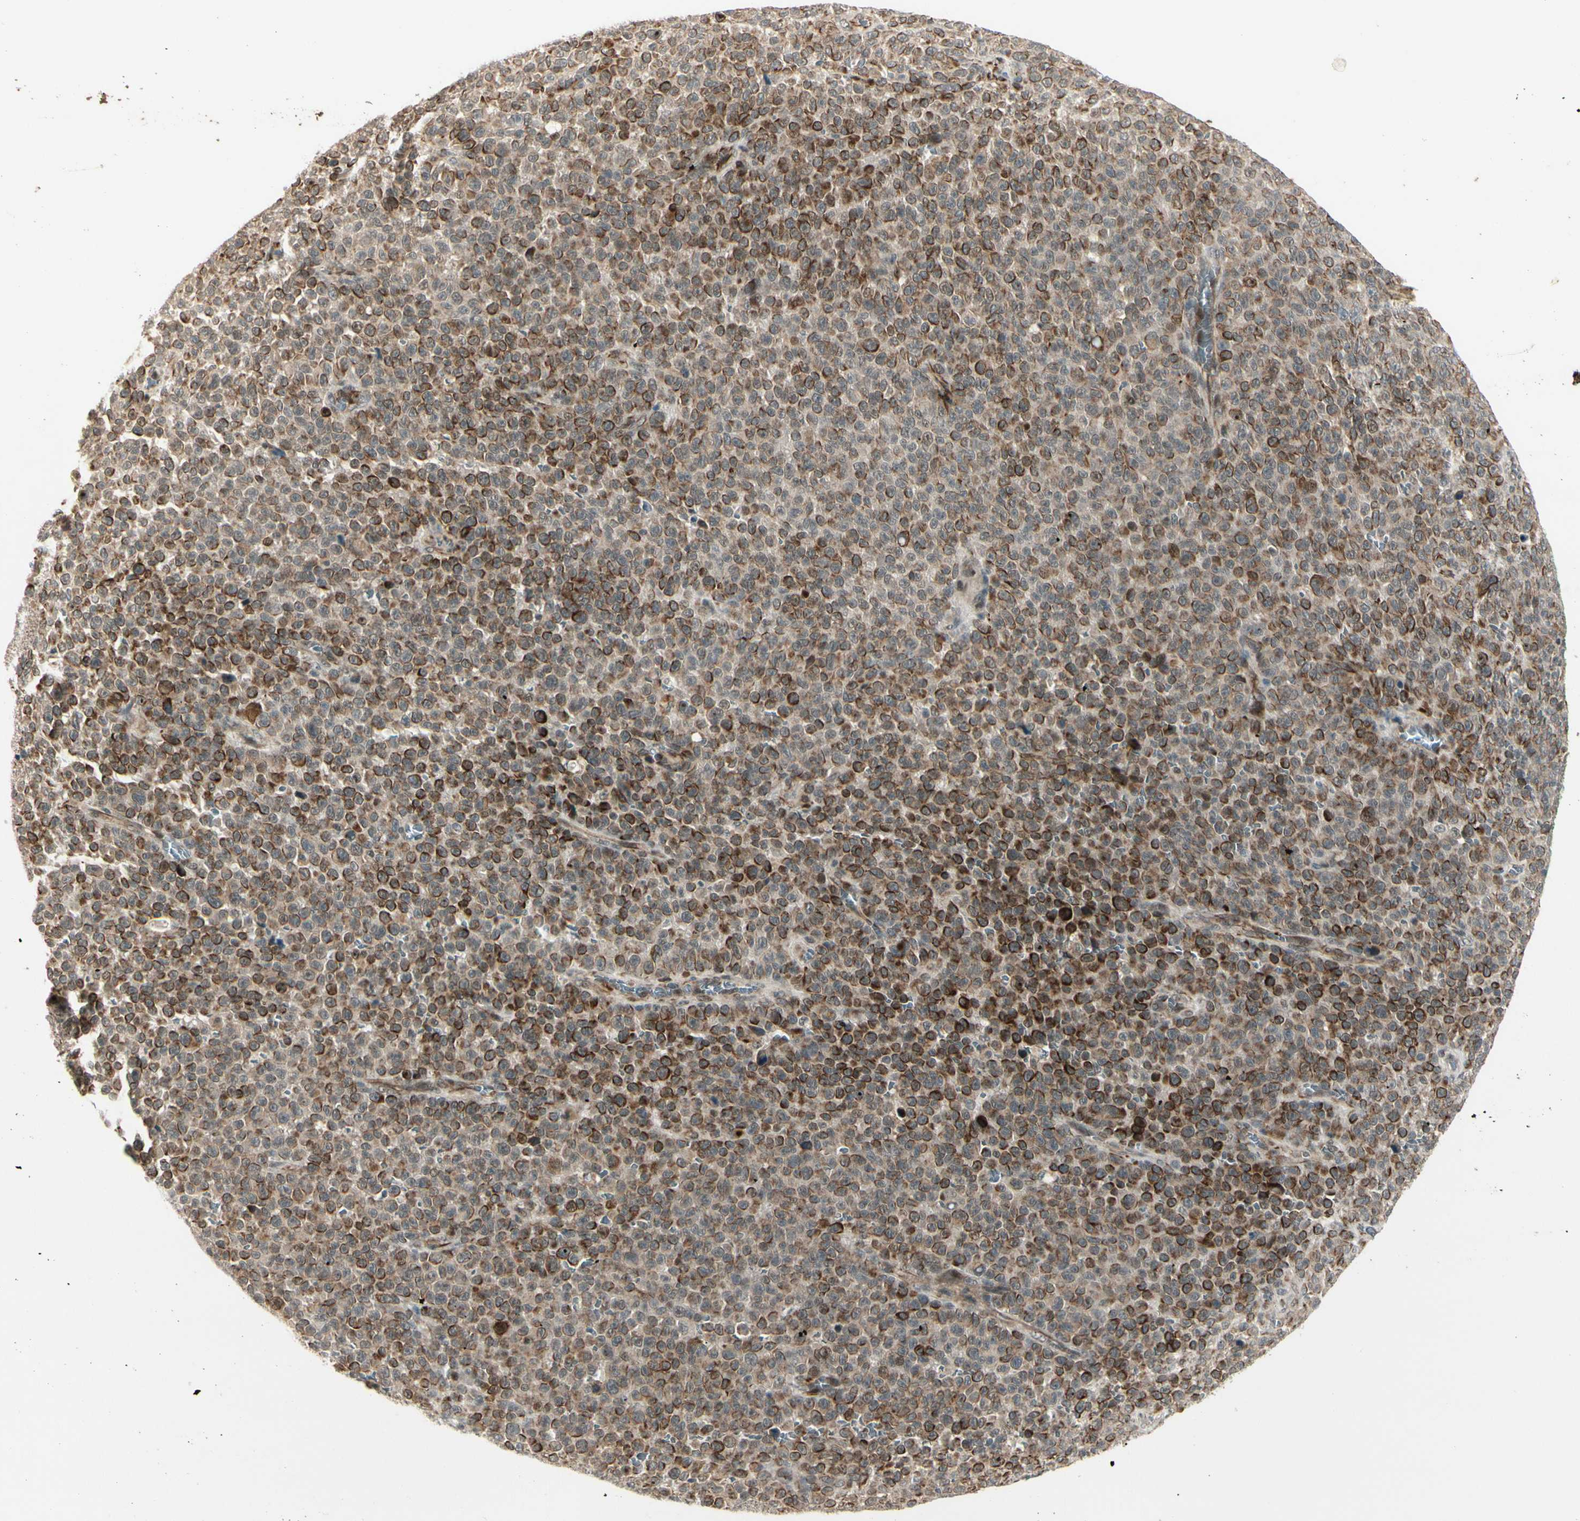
{"staining": {"intensity": "strong", "quantity": "25%-75%", "location": "cytoplasmic/membranous"}, "tissue": "melanoma", "cell_type": "Tumor cells", "image_type": "cancer", "snomed": [{"axis": "morphology", "description": "Malignant melanoma, NOS"}, {"axis": "topography", "description": "Skin"}], "caption": "Protein staining of melanoma tissue shows strong cytoplasmic/membranous expression in approximately 25%-75% of tumor cells.", "gene": "CDK11A", "patient": {"sex": "female", "age": 82}}